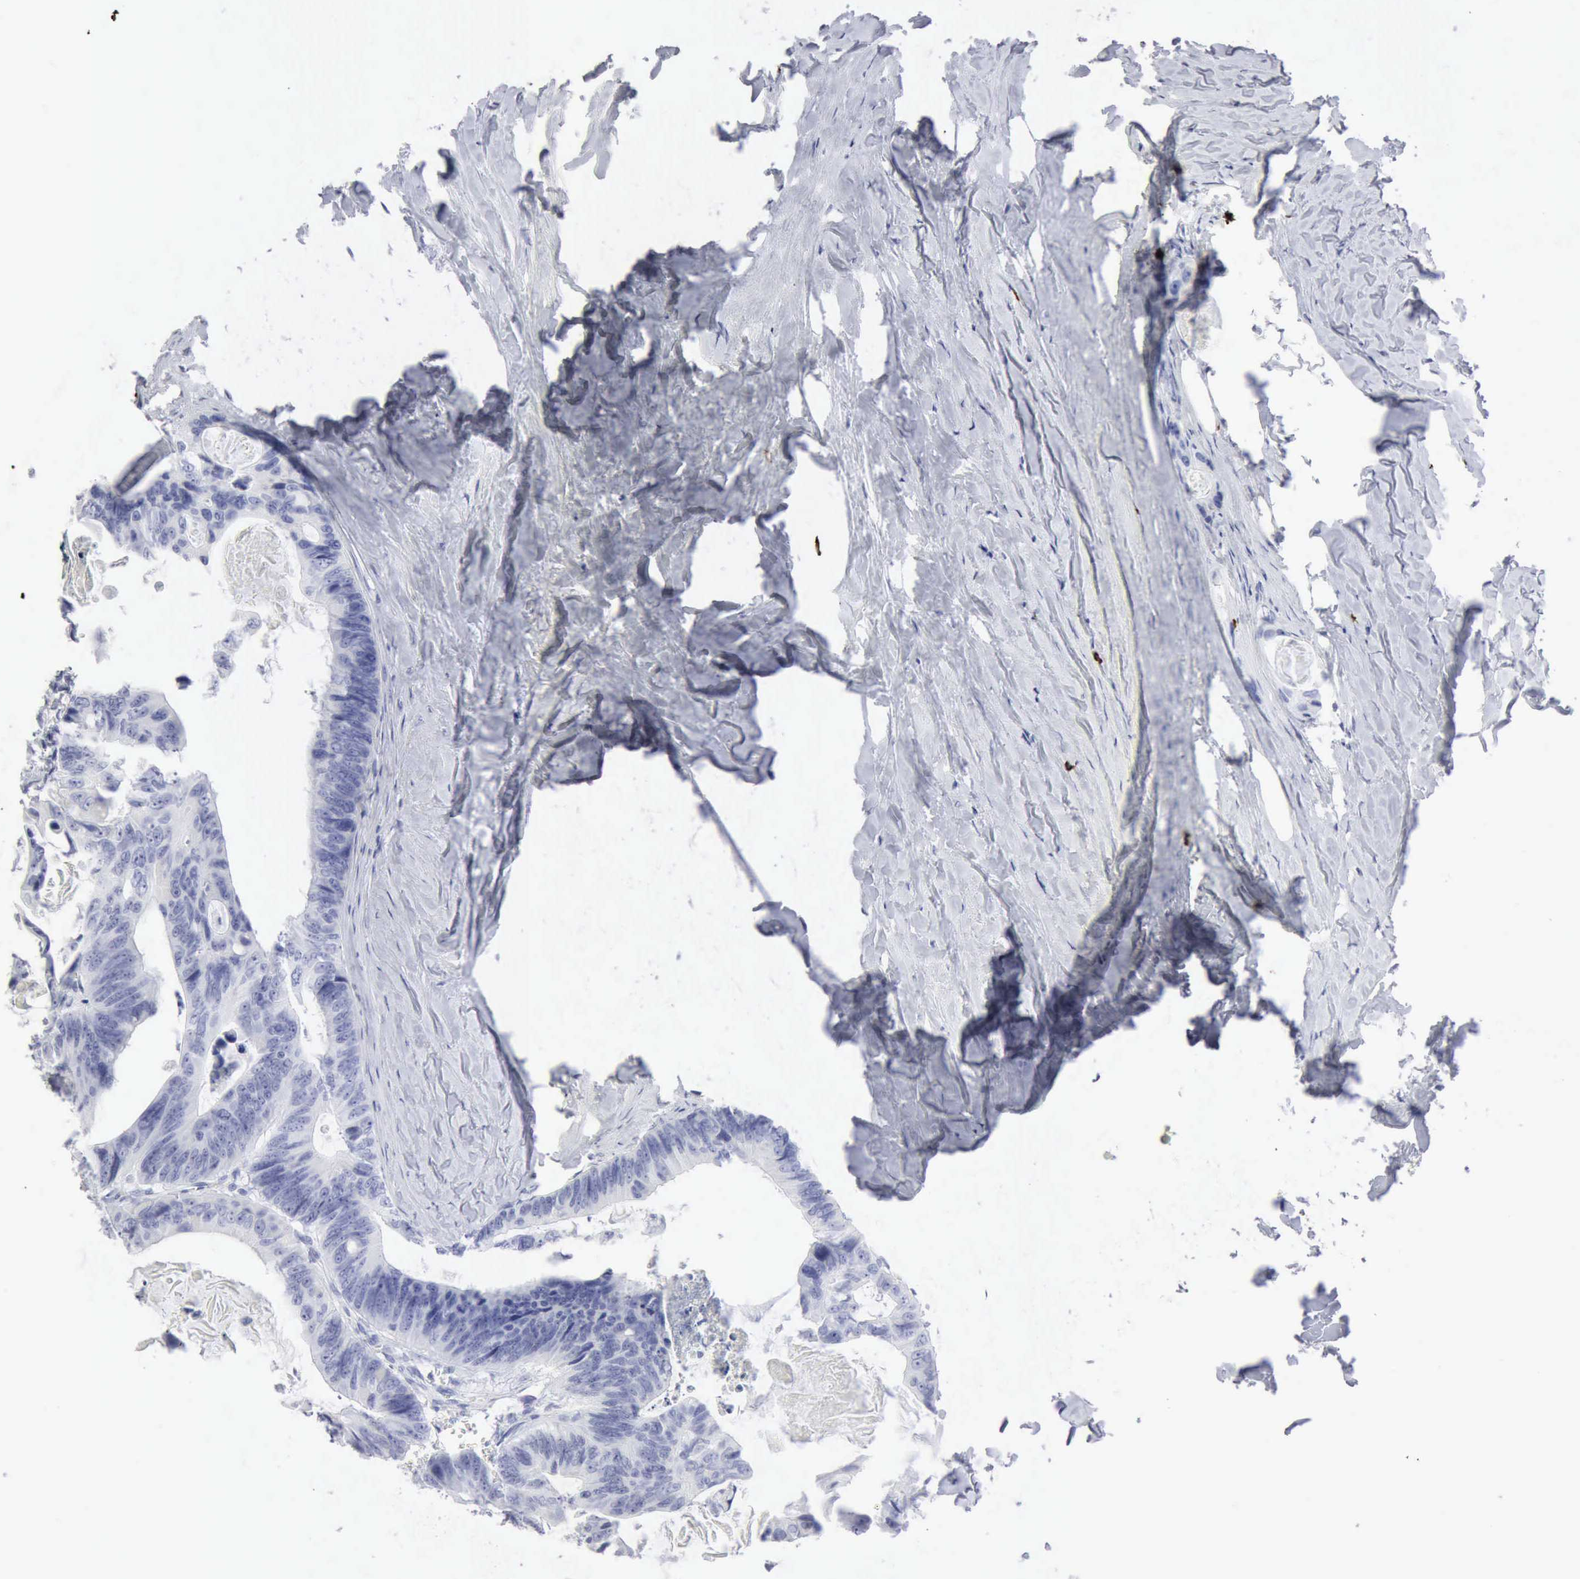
{"staining": {"intensity": "negative", "quantity": "none", "location": "none"}, "tissue": "colorectal cancer", "cell_type": "Tumor cells", "image_type": "cancer", "snomed": [{"axis": "morphology", "description": "Adenocarcinoma, NOS"}, {"axis": "topography", "description": "Colon"}], "caption": "Immunohistochemistry micrograph of neoplastic tissue: colorectal cancer (adenocarcinoma) stained with DAB (3,3'-diaminobenzidine) exhibits no significant protein staining in tumor cells. (Immunohistochemistry (ihc), brightfield microscopy, high magnification).", "gene": "CMA1", "patient": {"sex": "female", "age": 55}}